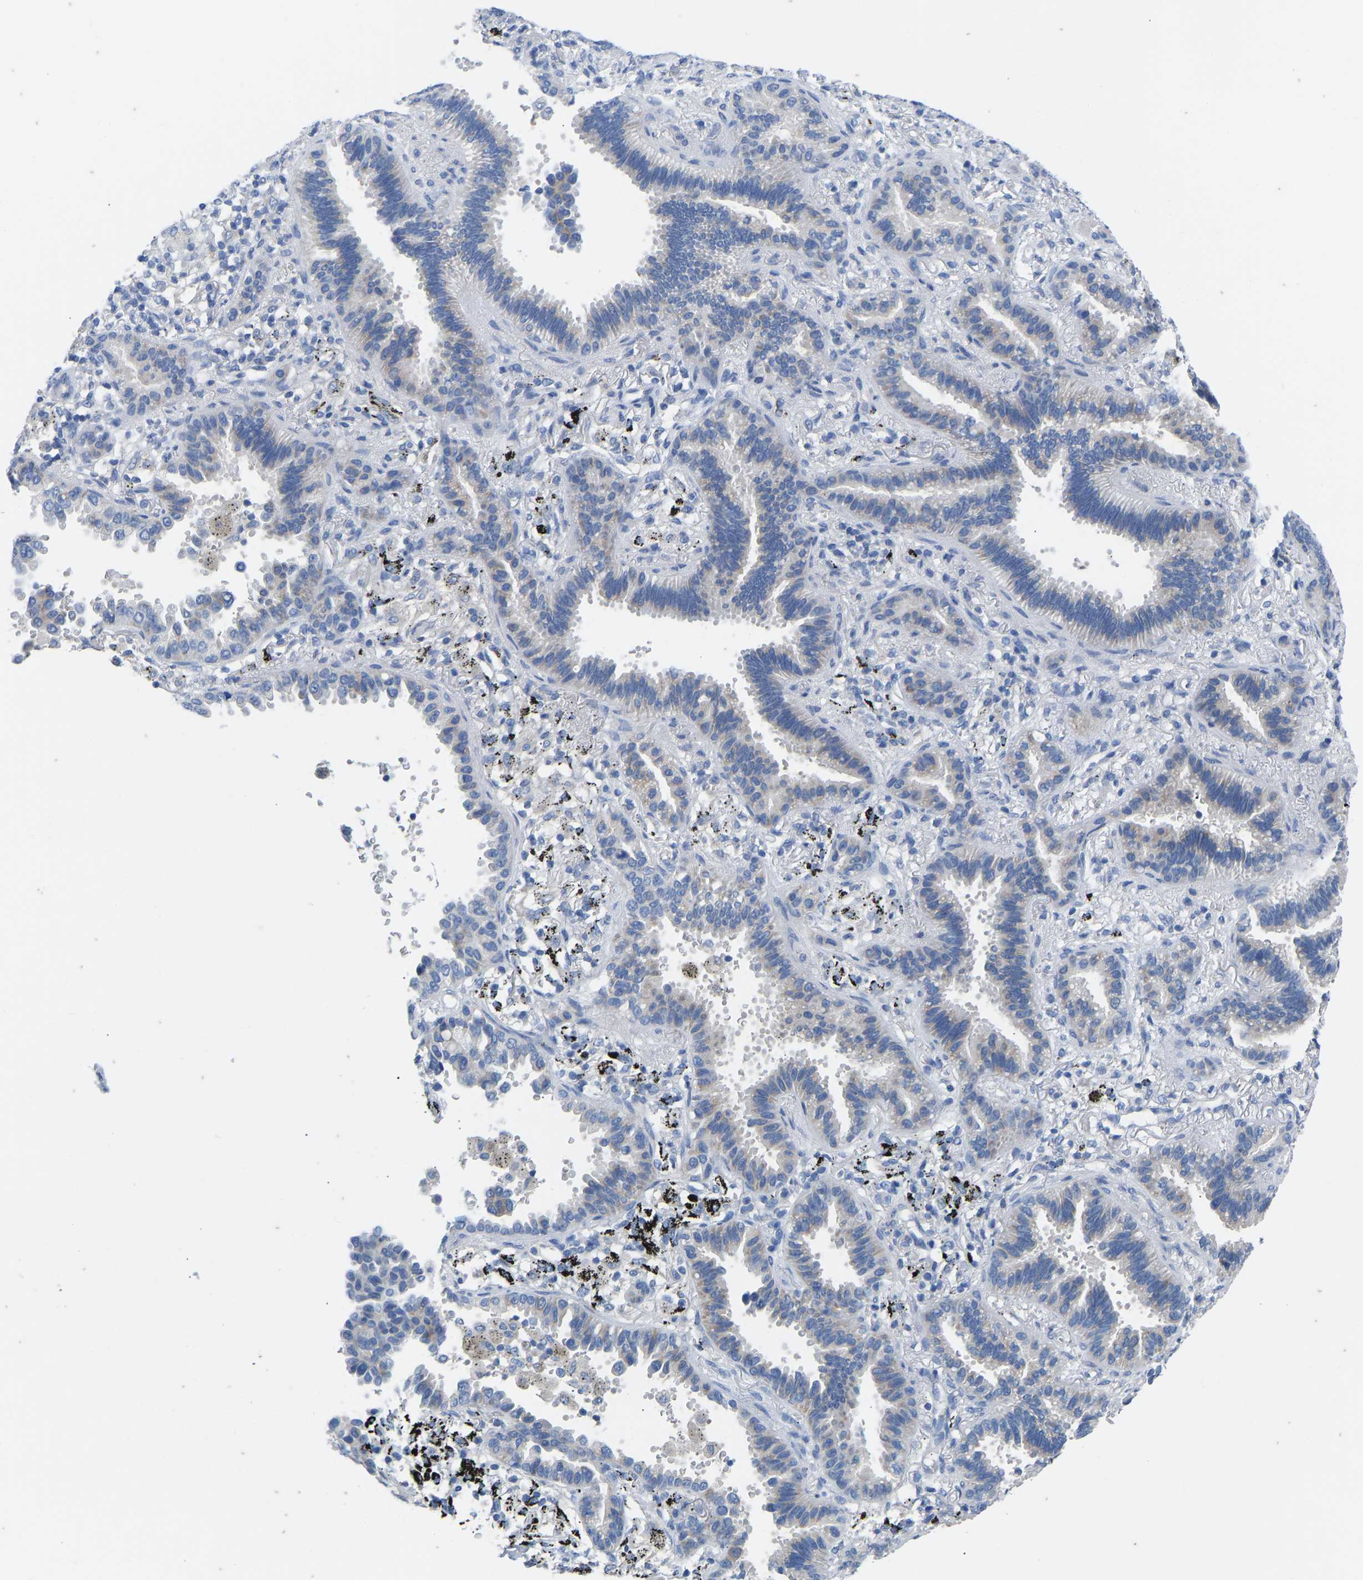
{"staining": {"intensity": "negative", "quantity": "none", "location": "none"}, "tissue": "lung cancer", "cell_type": "Tumor cells", "image_type": "cancer", "snomed": [{"axis": "morphology", "description": "Normal tissue, NOS"}, {"axis": "morphology", "description": "Adenocarcinoma, NOS"}, {"axis": "topography", "description": "Lung"}], "caption": "Human lung adenocarcinoma stained for a protein using immunohistochemistry (IHC) shows no expression in tumor cells.", "gene": "OLIG2", "patient": {"sex": "male", "age": 59}}